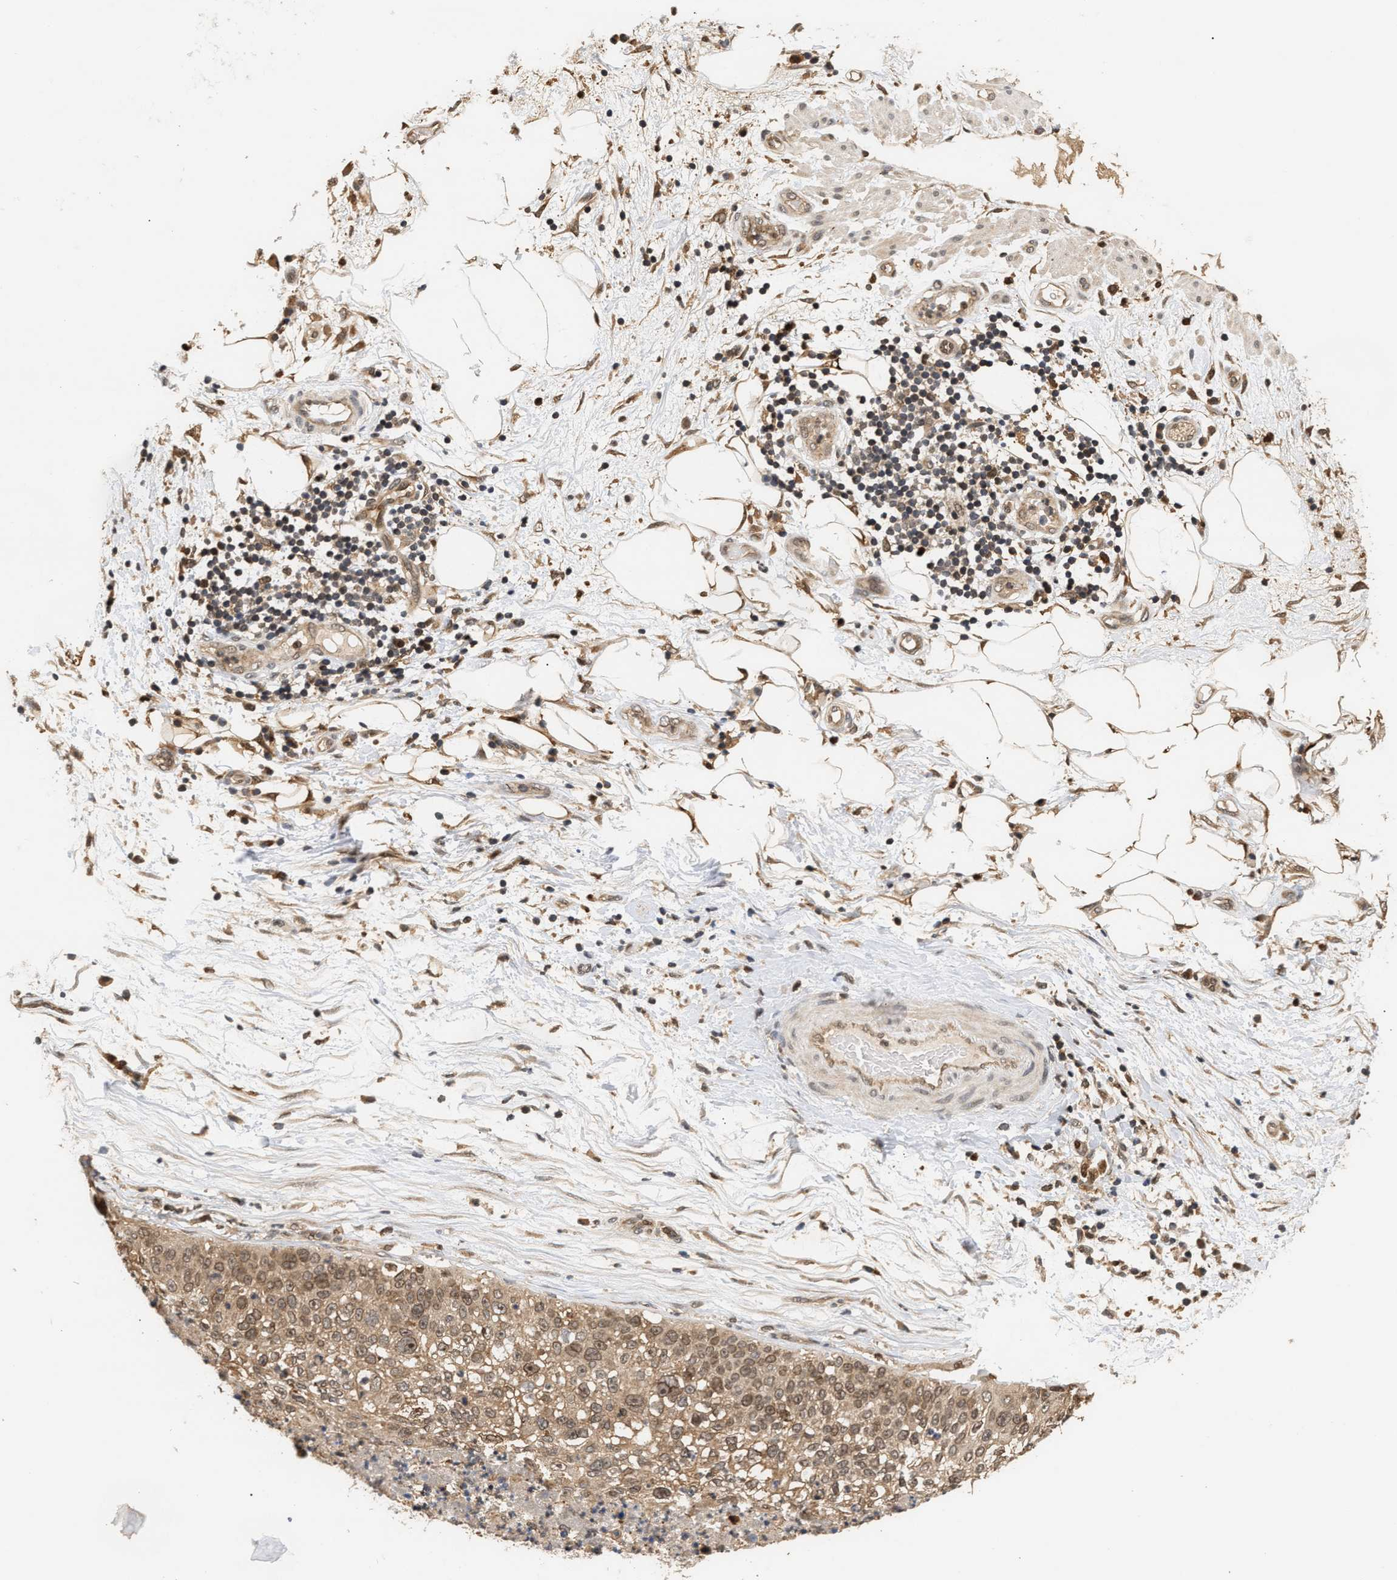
{"staining": {"intensity": "moderate", "quantity": ">75%", "location": "cytoplasmic/membranous,nuclear"}, "tissue": "lung cancer", "cell_type": "Tumor cells", "image_type": "cancer", "snomed": [{"axis": "morphology", "description": "Inflammation, NOS"}, {"axis": "morphology", "description": "Squamous cell carcinoma, NOS"}, {"axis": "topography", "description": "Lymph node"}, {"axis": "topography", "description": "Soft tissue"}, {"axis": "topography", "description": "Lung"}], "caption": "Immunohistochemical staining of human lung squamous cell carcinoma displays medium levels of moderate cytoplasmic/membranous and nuclear positivity in approximately >75% of tumor cells. (Stains: DAB in brown, nuclei in blue, Microscopy: brightfield microscopy at high magnification).", "gene": "ABHD5", "patient": {"sex": "male", "age": 66}}